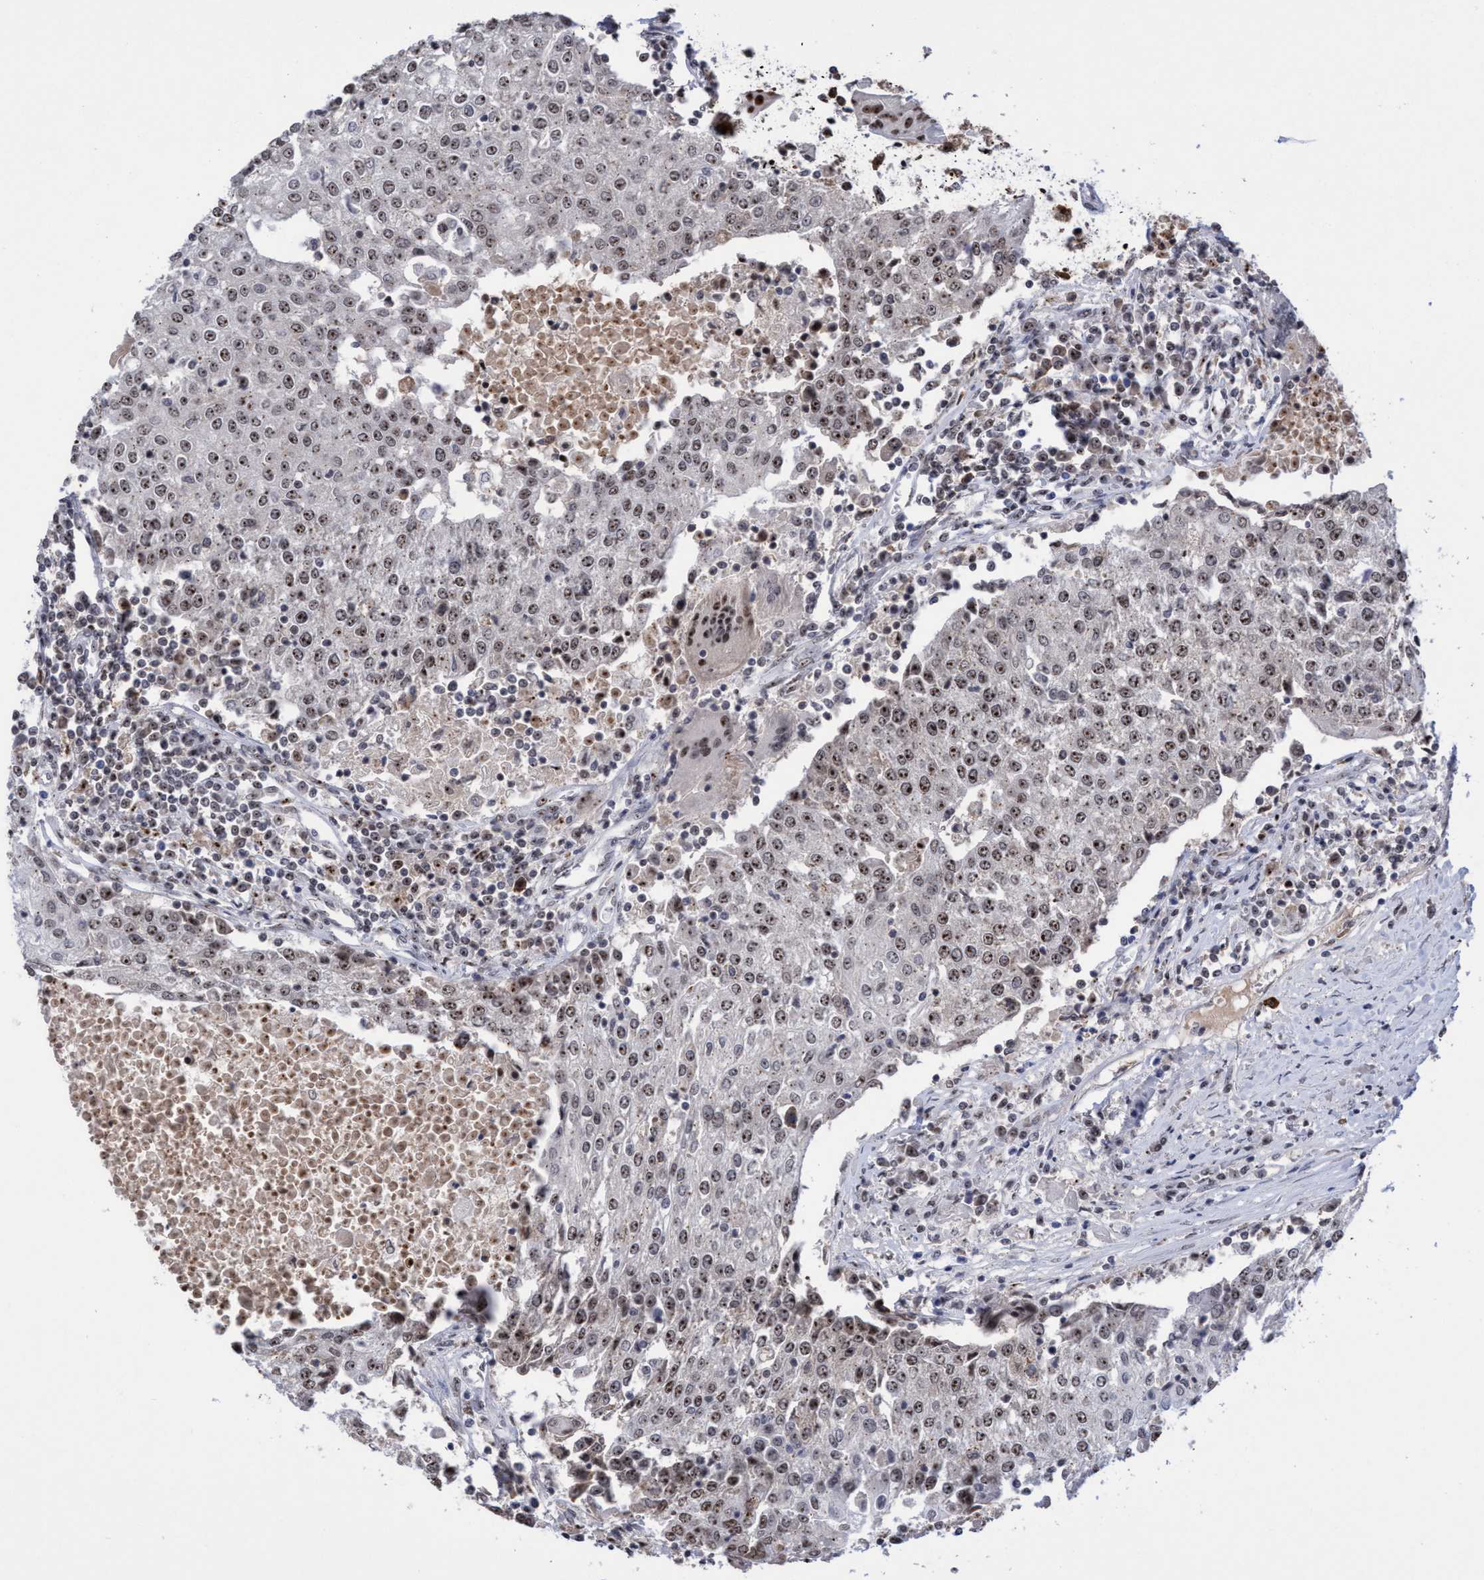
{"staining": {"intensity": "moderate", "quantity": ">75%", "location": "nuclear"}, "tissue": "urothelial cancer", "cell_type": "Tumor cells", "image_type": "cancer", "snomed": [{"axis": "morphology", "description": "Urothelial carcinoma, High grade"}, {"axis": "topography", "description": "Urinary bladder"}], "caption": "Protein staining reveals moderate nuclear expression in about >75% of tumor cells in urothelial cancer.", "gene": "EFCAB10", "patient": {"sex": "female", "age": 85}}